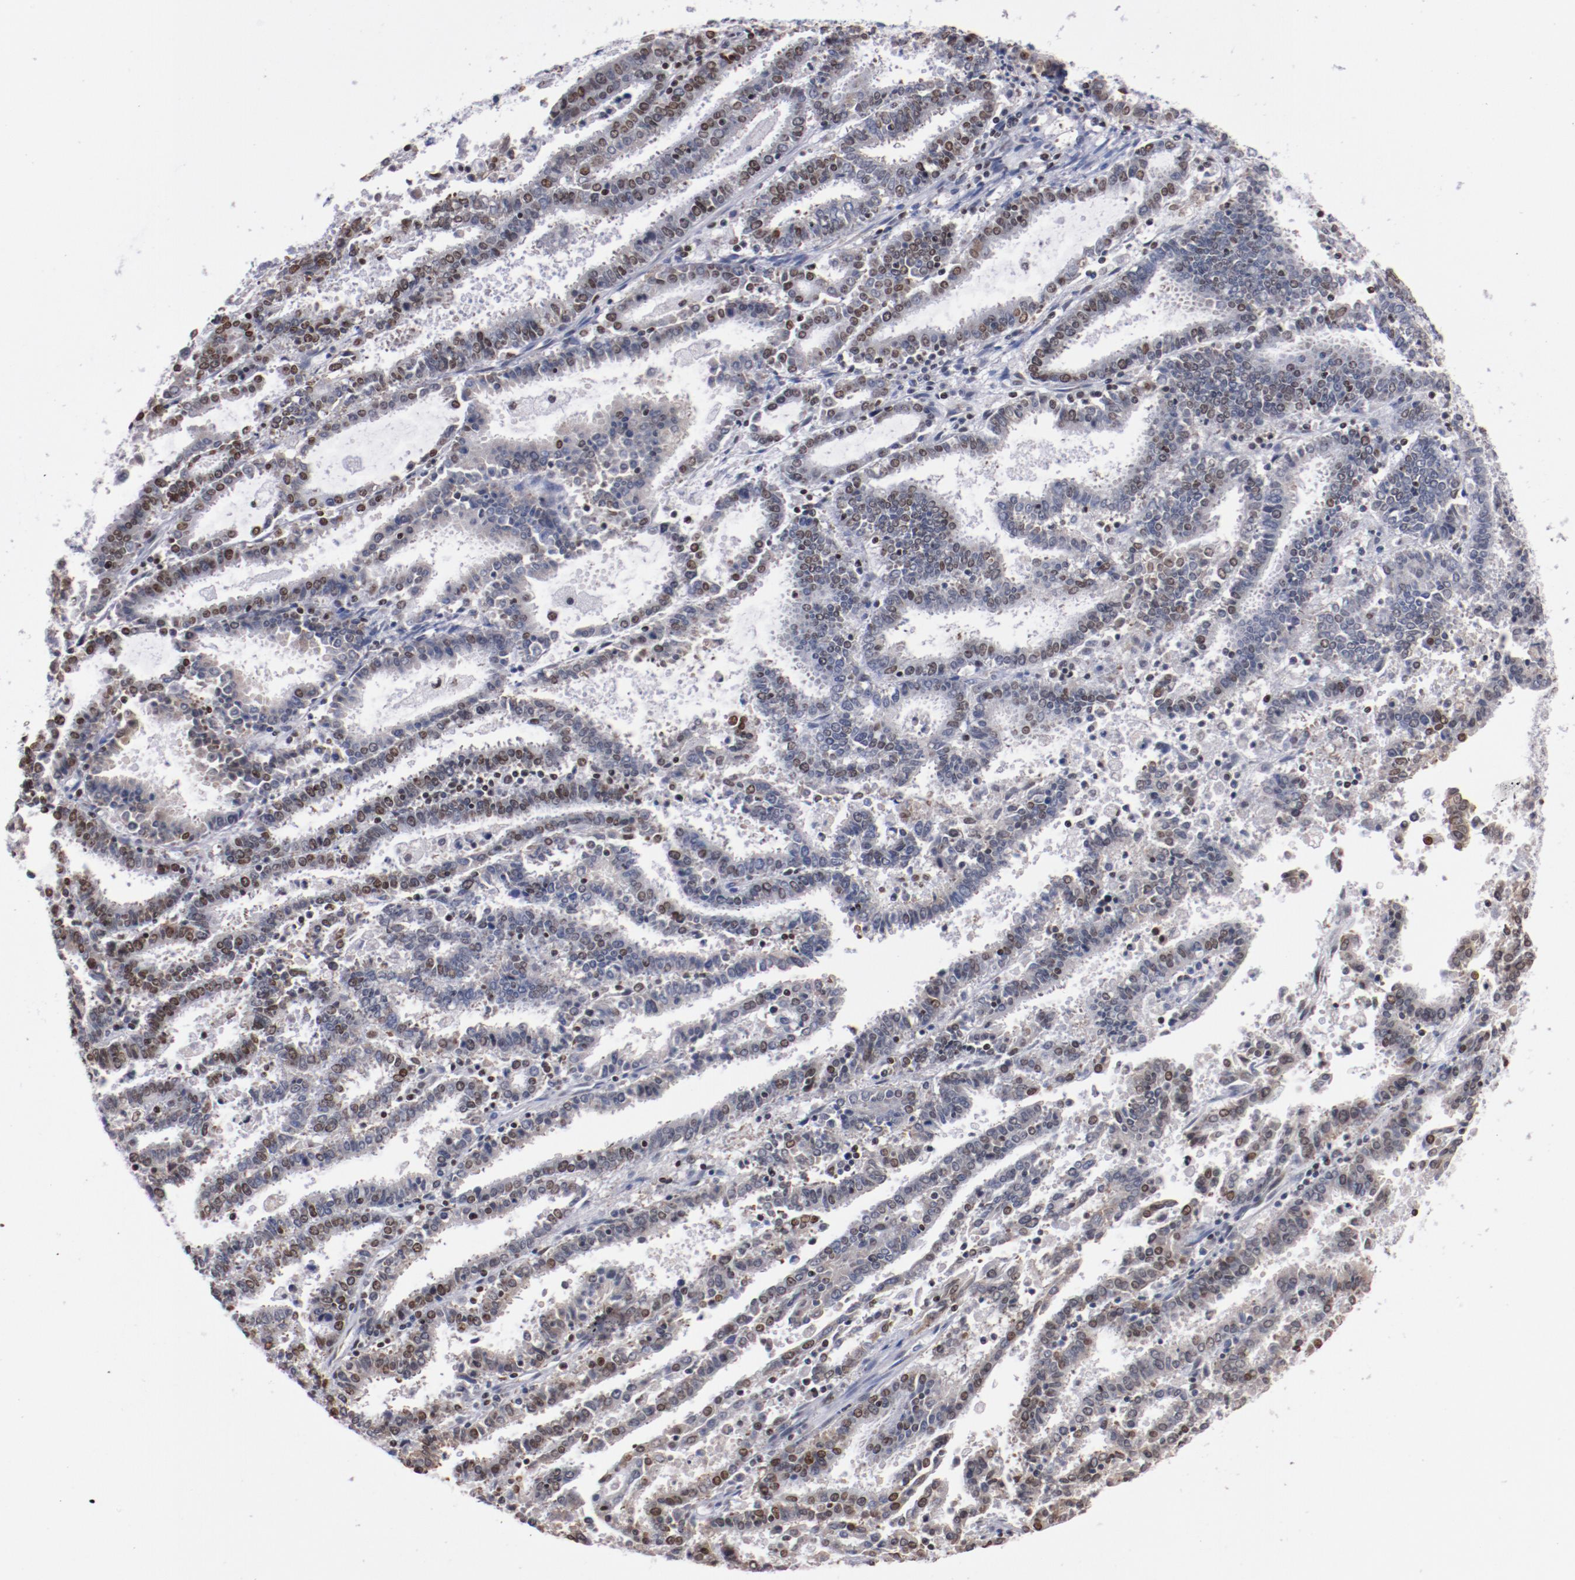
{"staining": {"intensity": "weak", "quantity": ">75%", "location": "nuclear"}, "tissue": "endometrial cancer", "cell_type": "Tumor cells", "image_type": "cancer", "snomed": [{"axis": "morphology", "description": "Adenocarcinoma, NOS"}, {"axis": "topography", "description": "Uterus"}], "caption": "High-power microscopy captured an immunohistochemistry (IHC) micrograph of endometrial cancer, revealing weak nuclear positivity in approximately >75% of tumor cells.", "gene": "IFI16", "patient": {"sex": "female", "age": 83}}